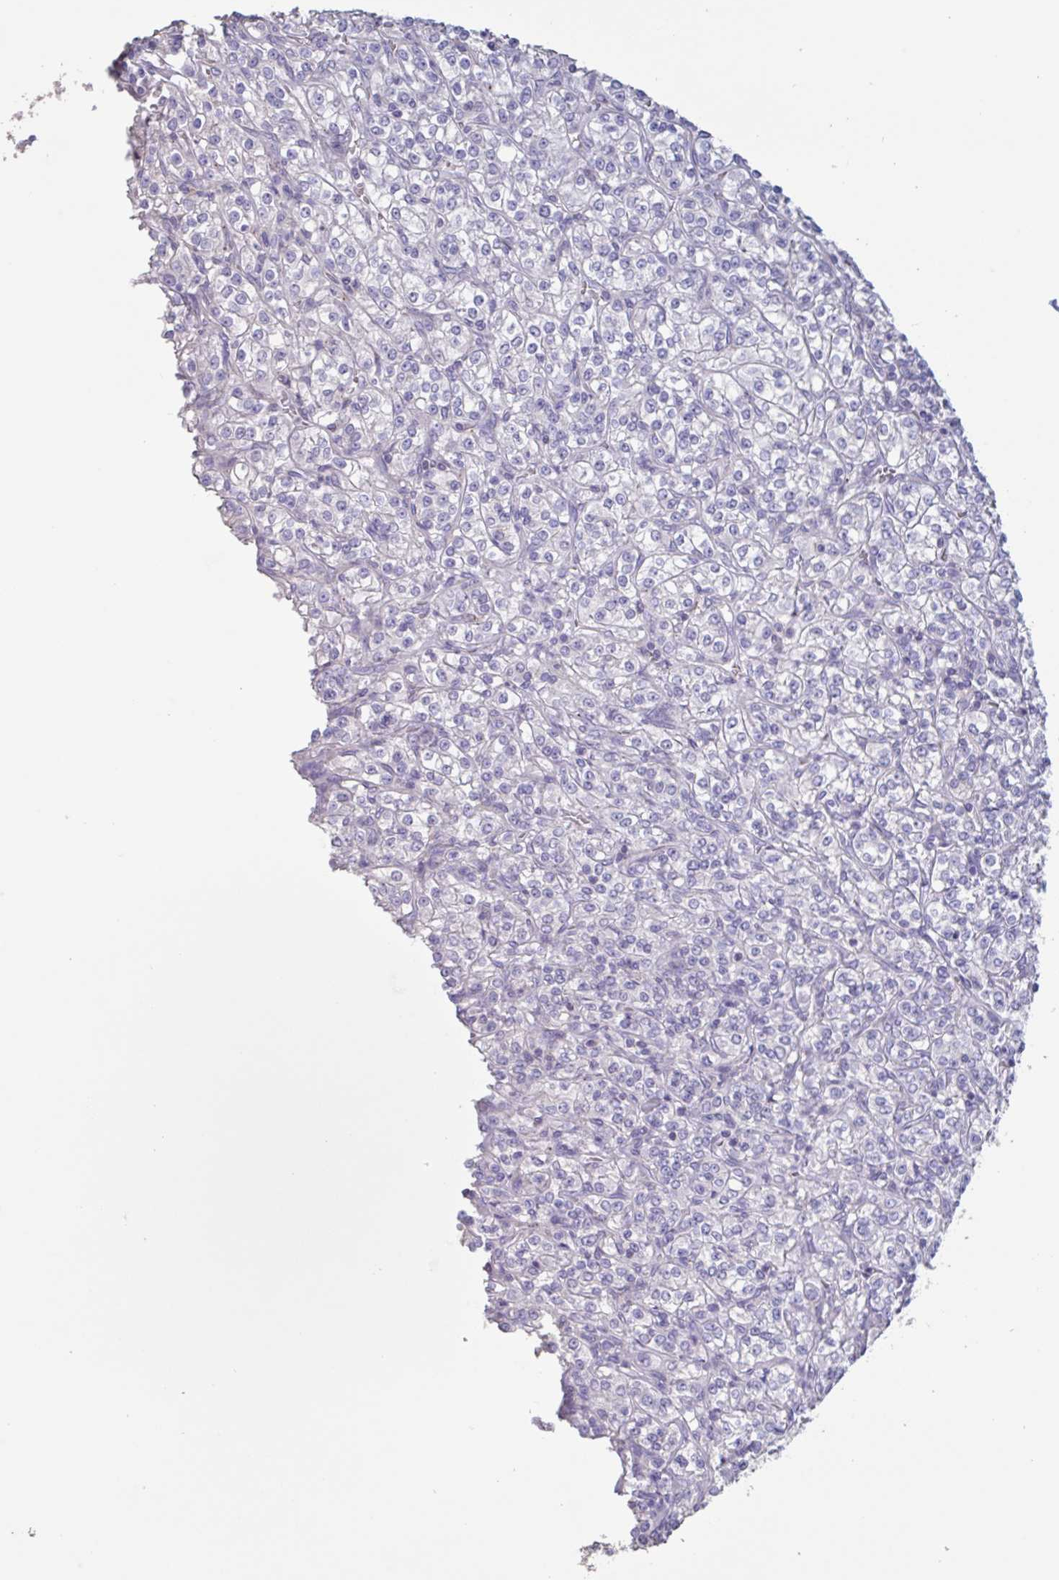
{"staining": {"intensity": "negative", "quantity": "none", "location": "none"}, "tissue": "renal cancer", "cell_type": "Tumor cells", "image_type": "cancer", "snomed": [{"axis": "morphology", "description": "Adenocarcinoma, NOS"}, {"axis": "topography", "description": "Kidney"}], "caption": "Protein analysis of adenocarcinoma (renal) shows no significant expression in tumor cells.", "gene": "CHMP5", "patient": {"sex": "male", "age": 77}}